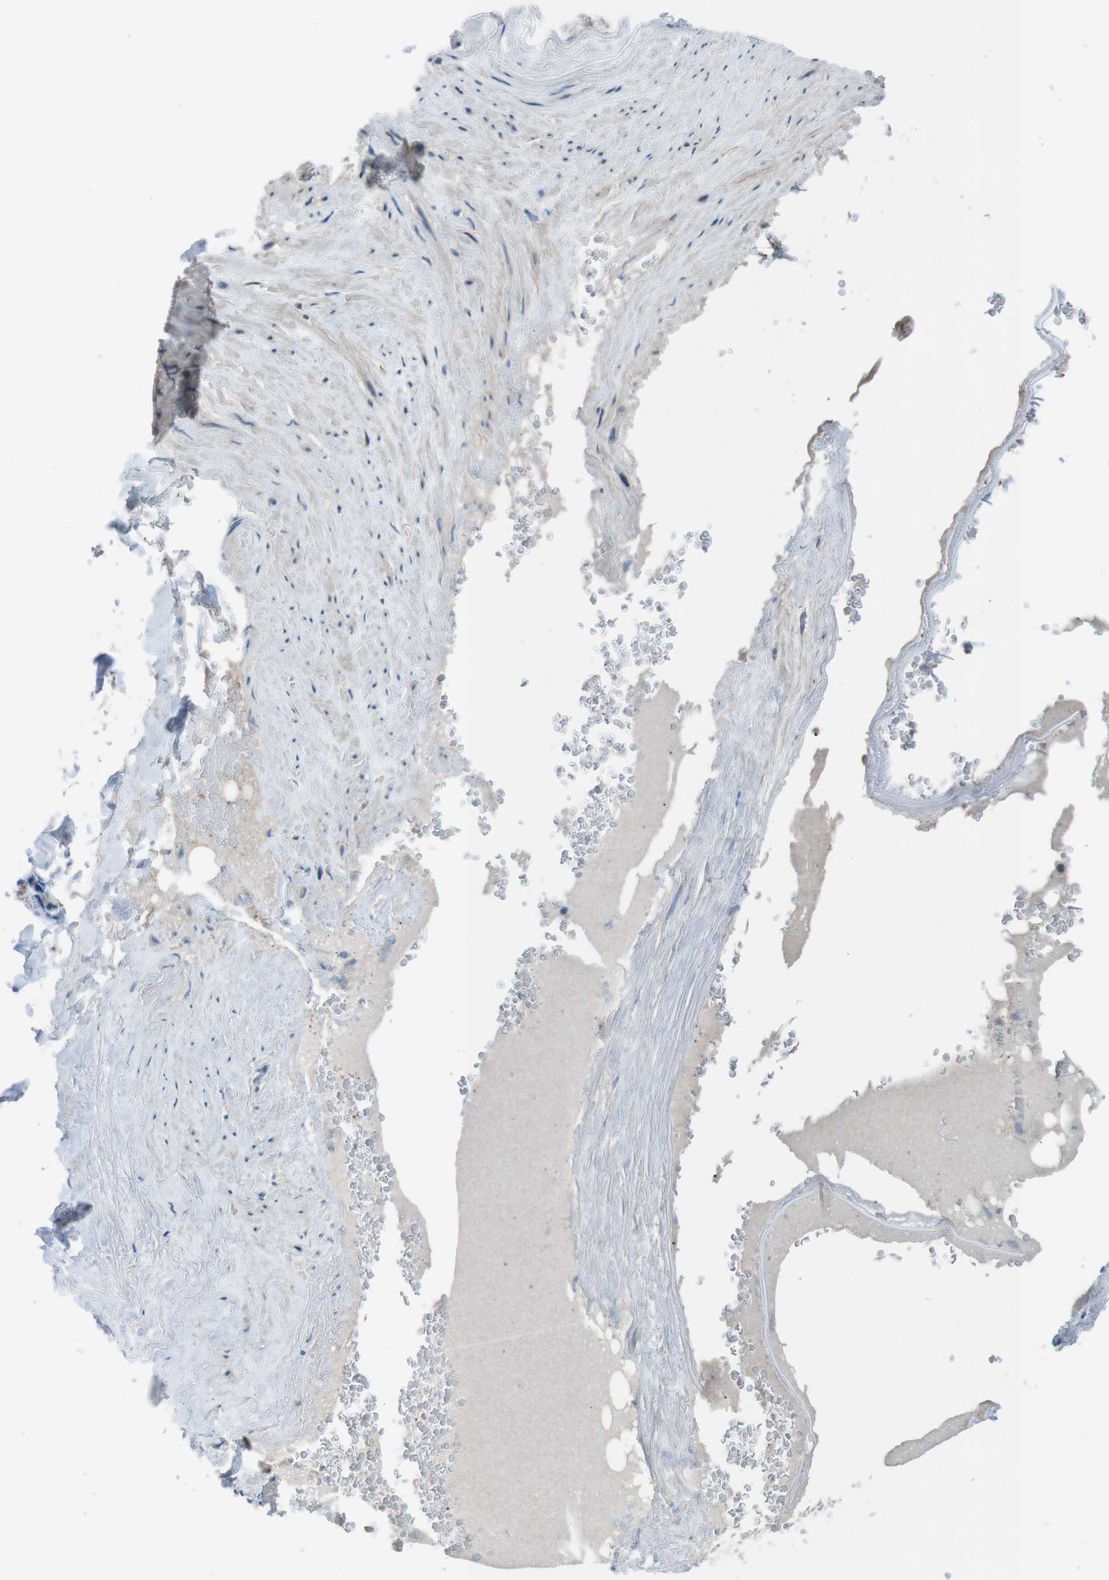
{"staining": {"intensity": "negative", "quantity": "none", "location": "none"}, "tissue": "adipose tissue", "cell_type": "Adipocytes", "image_type": "normal", "snomed": [{"axis": "morphology", "description": "Normal tissue, NOS"}, {"axis": "topography", "description": "Peripheral nerve tissue"}], "caption": "Immunohistochemistry (IHC) photomicrograph of benign adipose tissue: human adipose tissue stained with DAB reveals no significant protein positivity in adipocytes. Brightfield microscopy of immunohistochemistry (IHC) stained with DAB (3,3'-diaminobenzidine) (brown) and hematoxylin (blue), captured at high magnification.", "gene": "ANK2", "patient": {"sex": "male", "age": 70}}